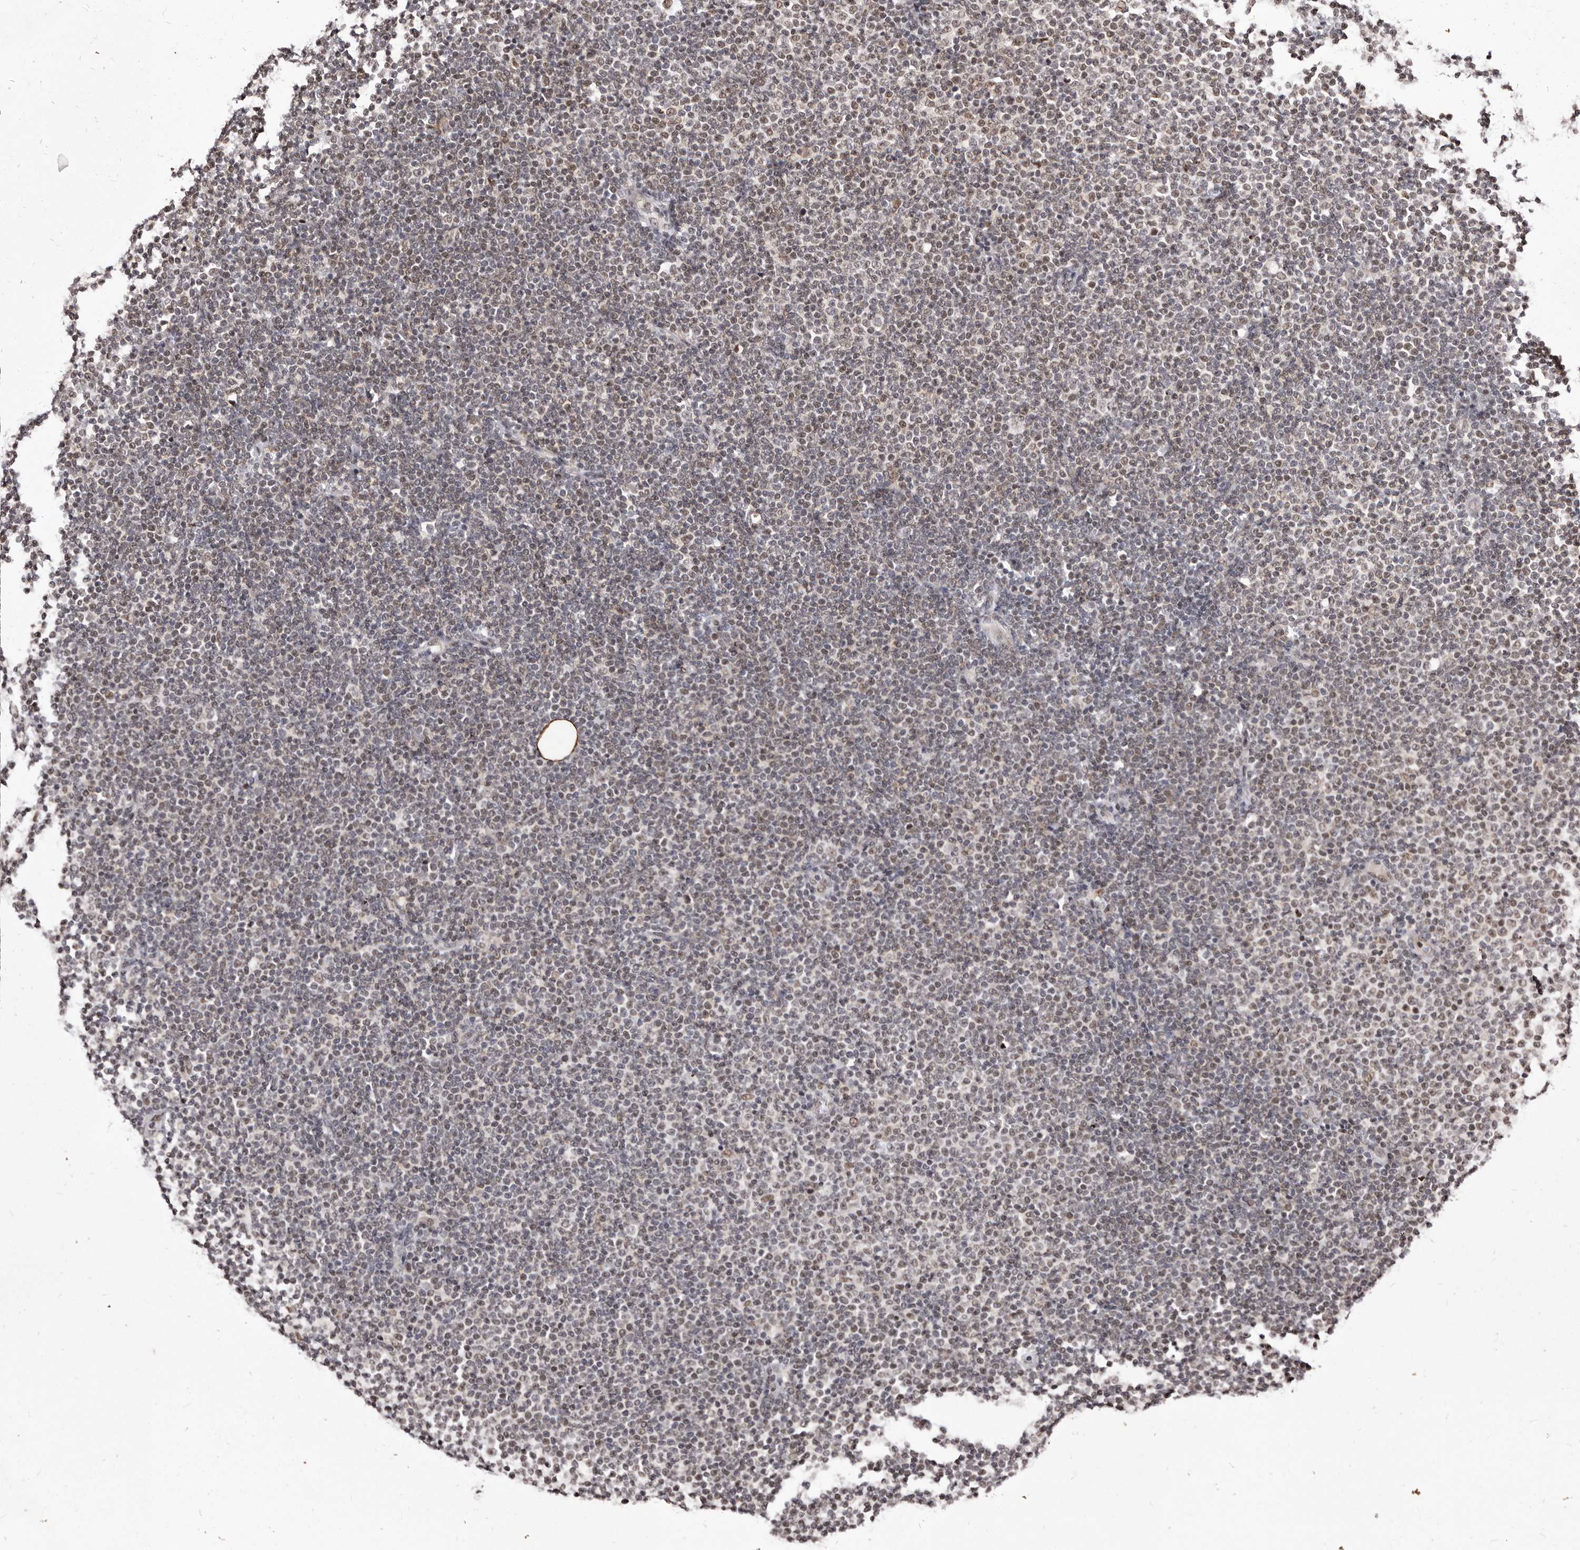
{"staining": {"intensity": "weak", "quantity": "25%-75%", "location": "nuclear"}, "tissue": "lymphoma", "cell_type": "Tumor cells", "image_type": "cancer", "snomed": [{"axis": "morphology", "description": "Malignant lymphoma, non-Hodgkin's type, Low grade"}, {"axis": "topography", "description": "Lymph node"}], "caption": "Immunohistochemistry (DAB) staining of human lymphoma exhibits weak nuclear protein expression in about 25%-75% of tumor cells. The protein is stained brown, and the nuclei are stained in blue (DAB IHC with brightfield microscopy, high magnification).", "gene": "ANAPC11", "patient": {"sex": "female", "age": 53}}